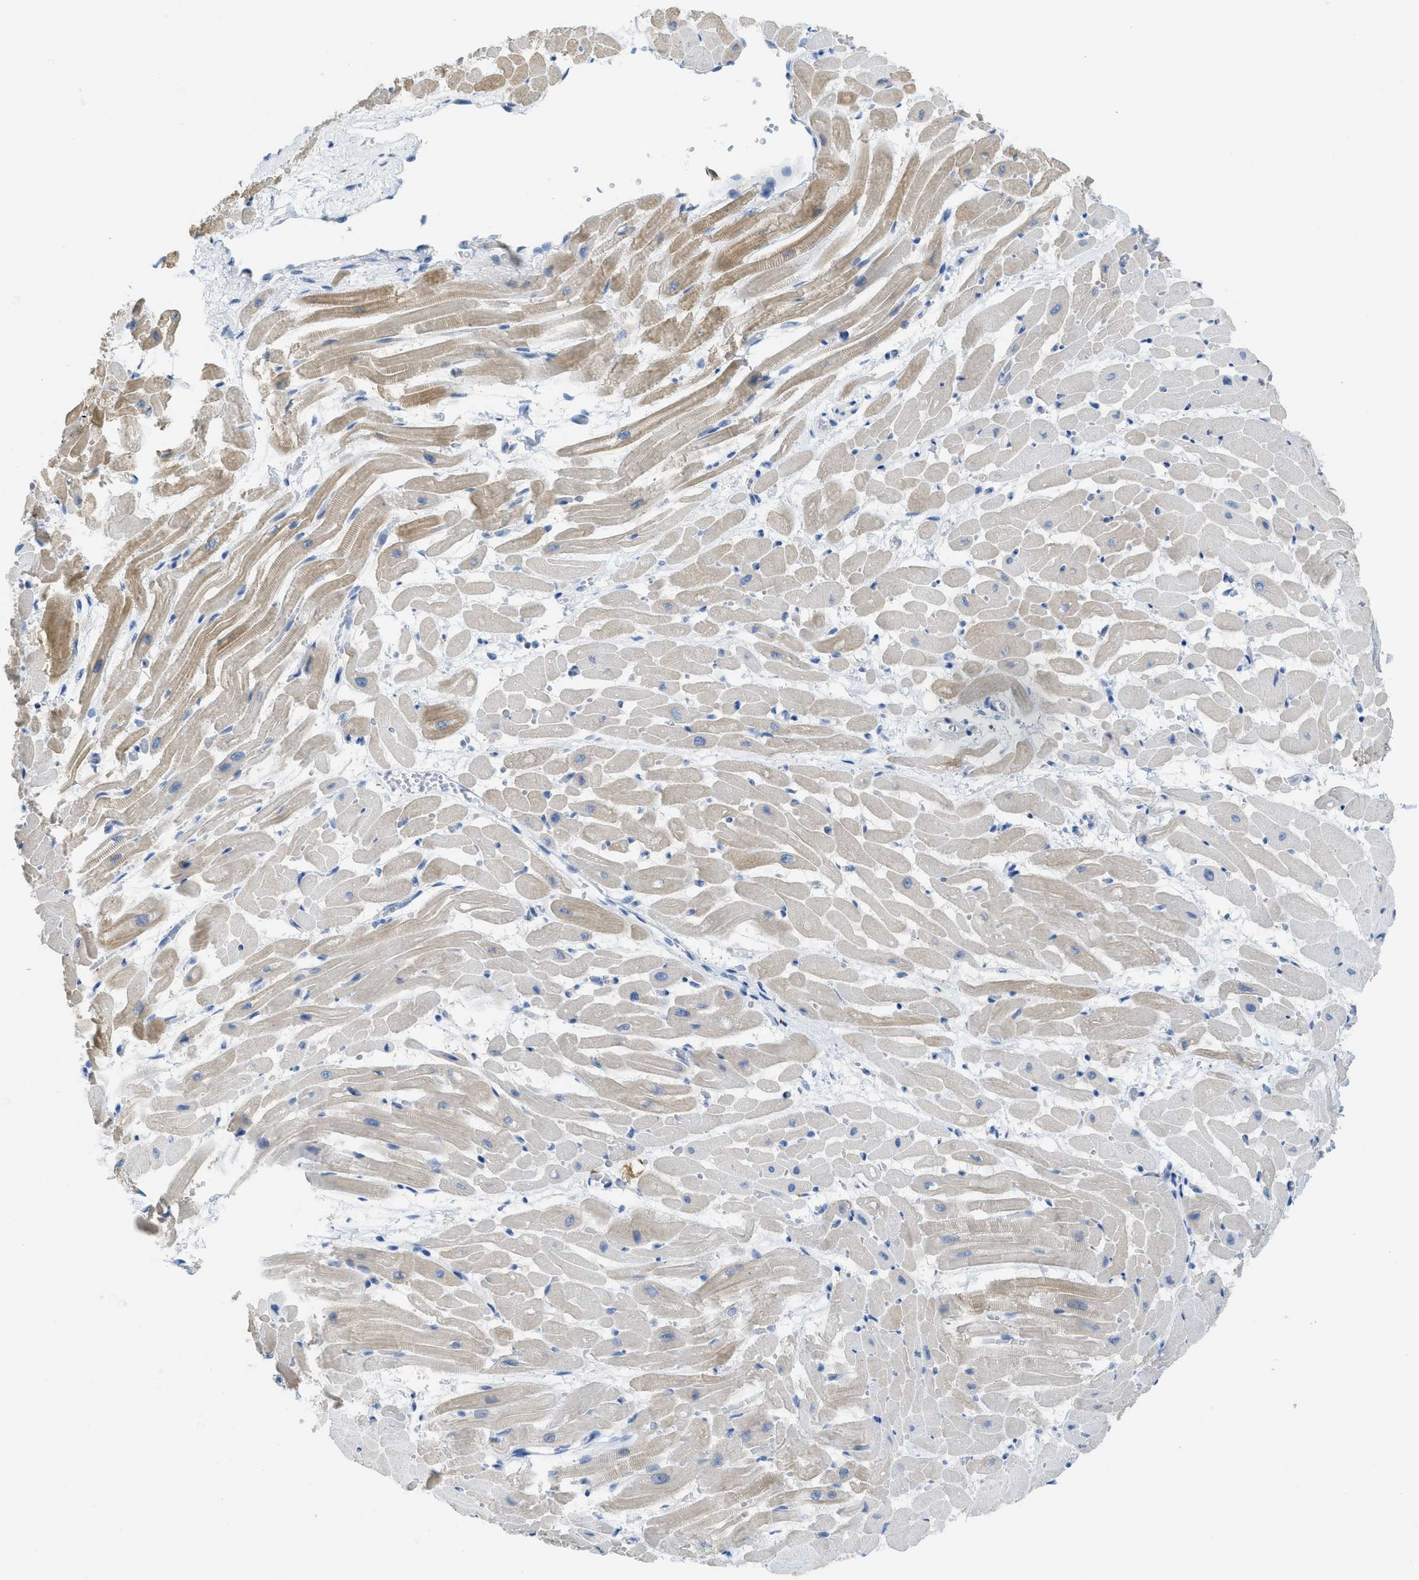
{"staining": {"intensity": "moderate", "quantity": "<25%", "location": "cytoplasmic/membranous"}, "tissue": "heart muscle", "cell_type": "Cardiomyocytes", "image_type": "normal", "snomed": [{"axis": "morphology", "description": "Normal tissue, NOS"}, {"axis": "topography", "description": "Heart"}], "caption": "Immunohistochemistry micrograph of normal heart muscle stained for a protein (brown), which shows low levels of moderate cytoplasmic/membranous positivity in approximately <25% of cardiomyocytes.", "gene": "CNNM4", "patient": {"sex": "male", "age": 45}}